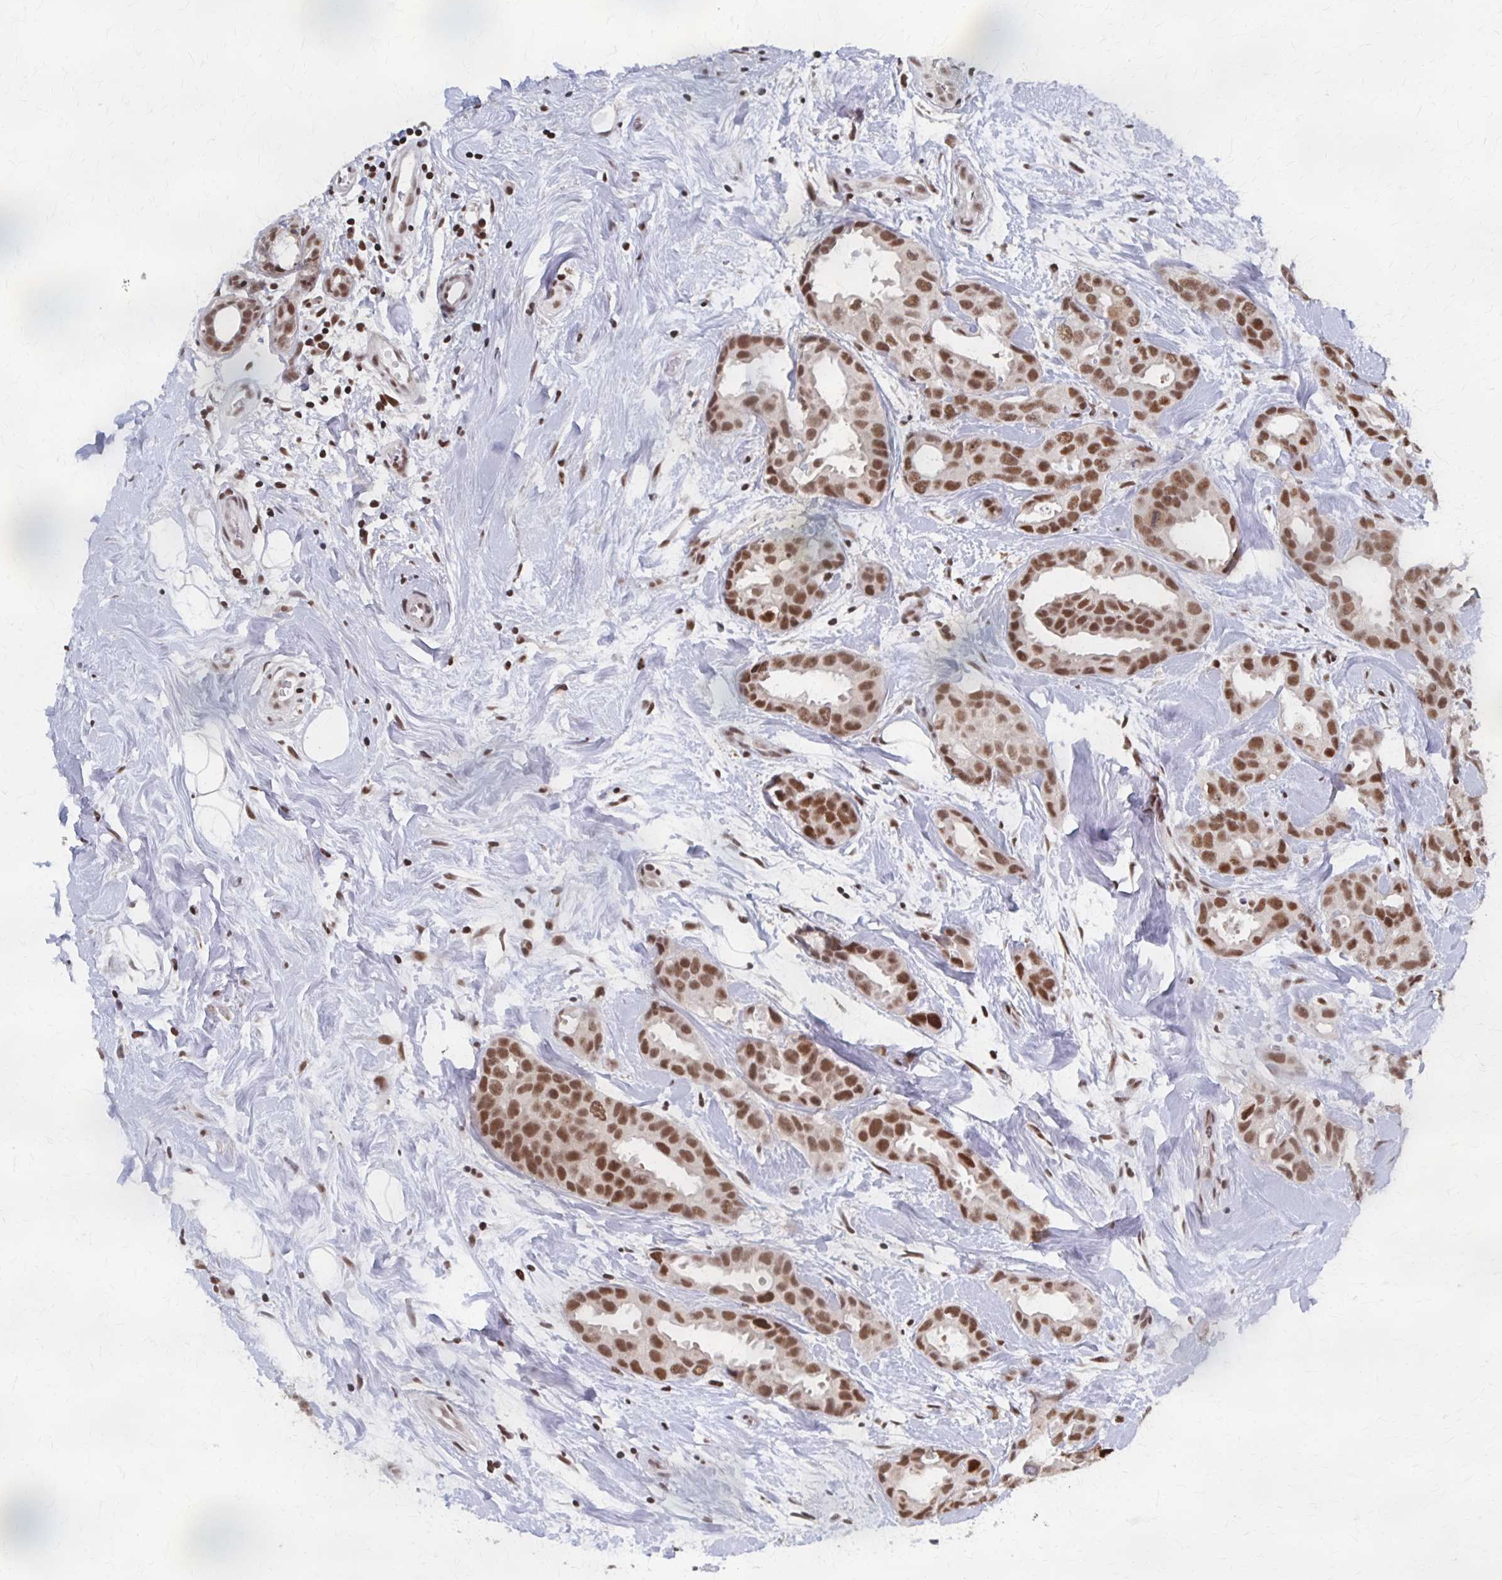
{"staining": {"intensity": "moderate", "quantity": ">75%", "location": "nuclear"}, "tissue": "breast cancer", "cell_type": "Tumor cells", "image_type": "cancer", "snomed": [{"axis": "morphology", "description": "Duct carcinoma"}, {"axis": "topography", "description": "Breast"}], "caption": "Human intraductal carcinoma (breast) stained with a brown dye exhibits moderate nuclear positive positivity in about >75% of tumor cells.", "gene": "GTF2B", "patient": {"sex": "female", "age": 45}}